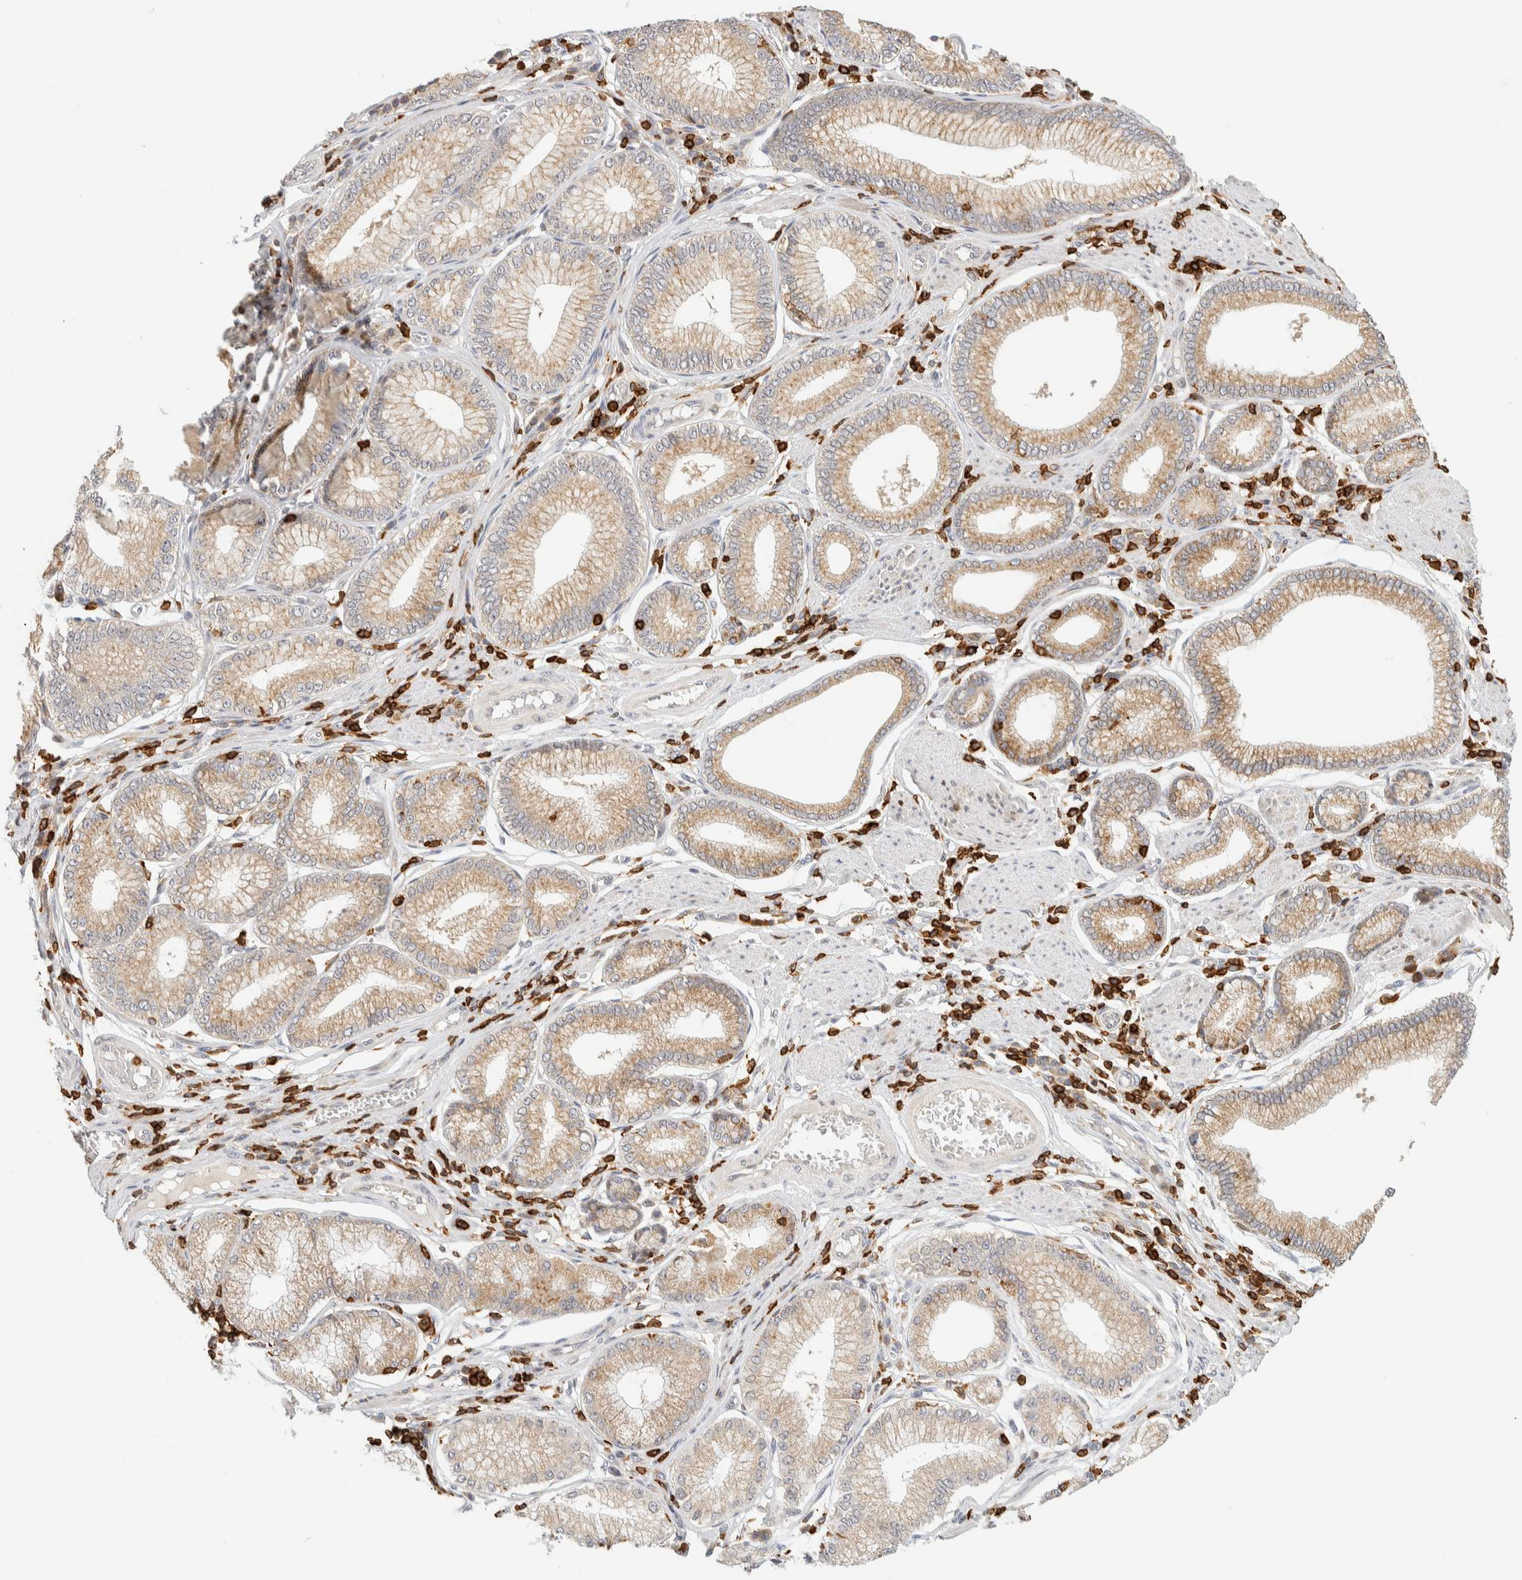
{"staining": {"intensity": "moderate", "quantity": ">75%", "location": "cytoplasmic/membranous"}, "tissue": "stomach cancer", "cell_type": "Tumor cells", "image_type": "cancer", "snomed": [{"axis": "morphology", "description": "Adenocarcinoma, NOS"}, {"axis": "topography", "description": "Stomach"}], "caption": "Brown immunohistochemical staining in human stomach cancer (adenocarcinoma) exhibits moderate cytoplasmic/membranous staining in about >75% of tumor cells.", "gene": "RUNDC1", "patient": {"sex": "male", "age": 59}}